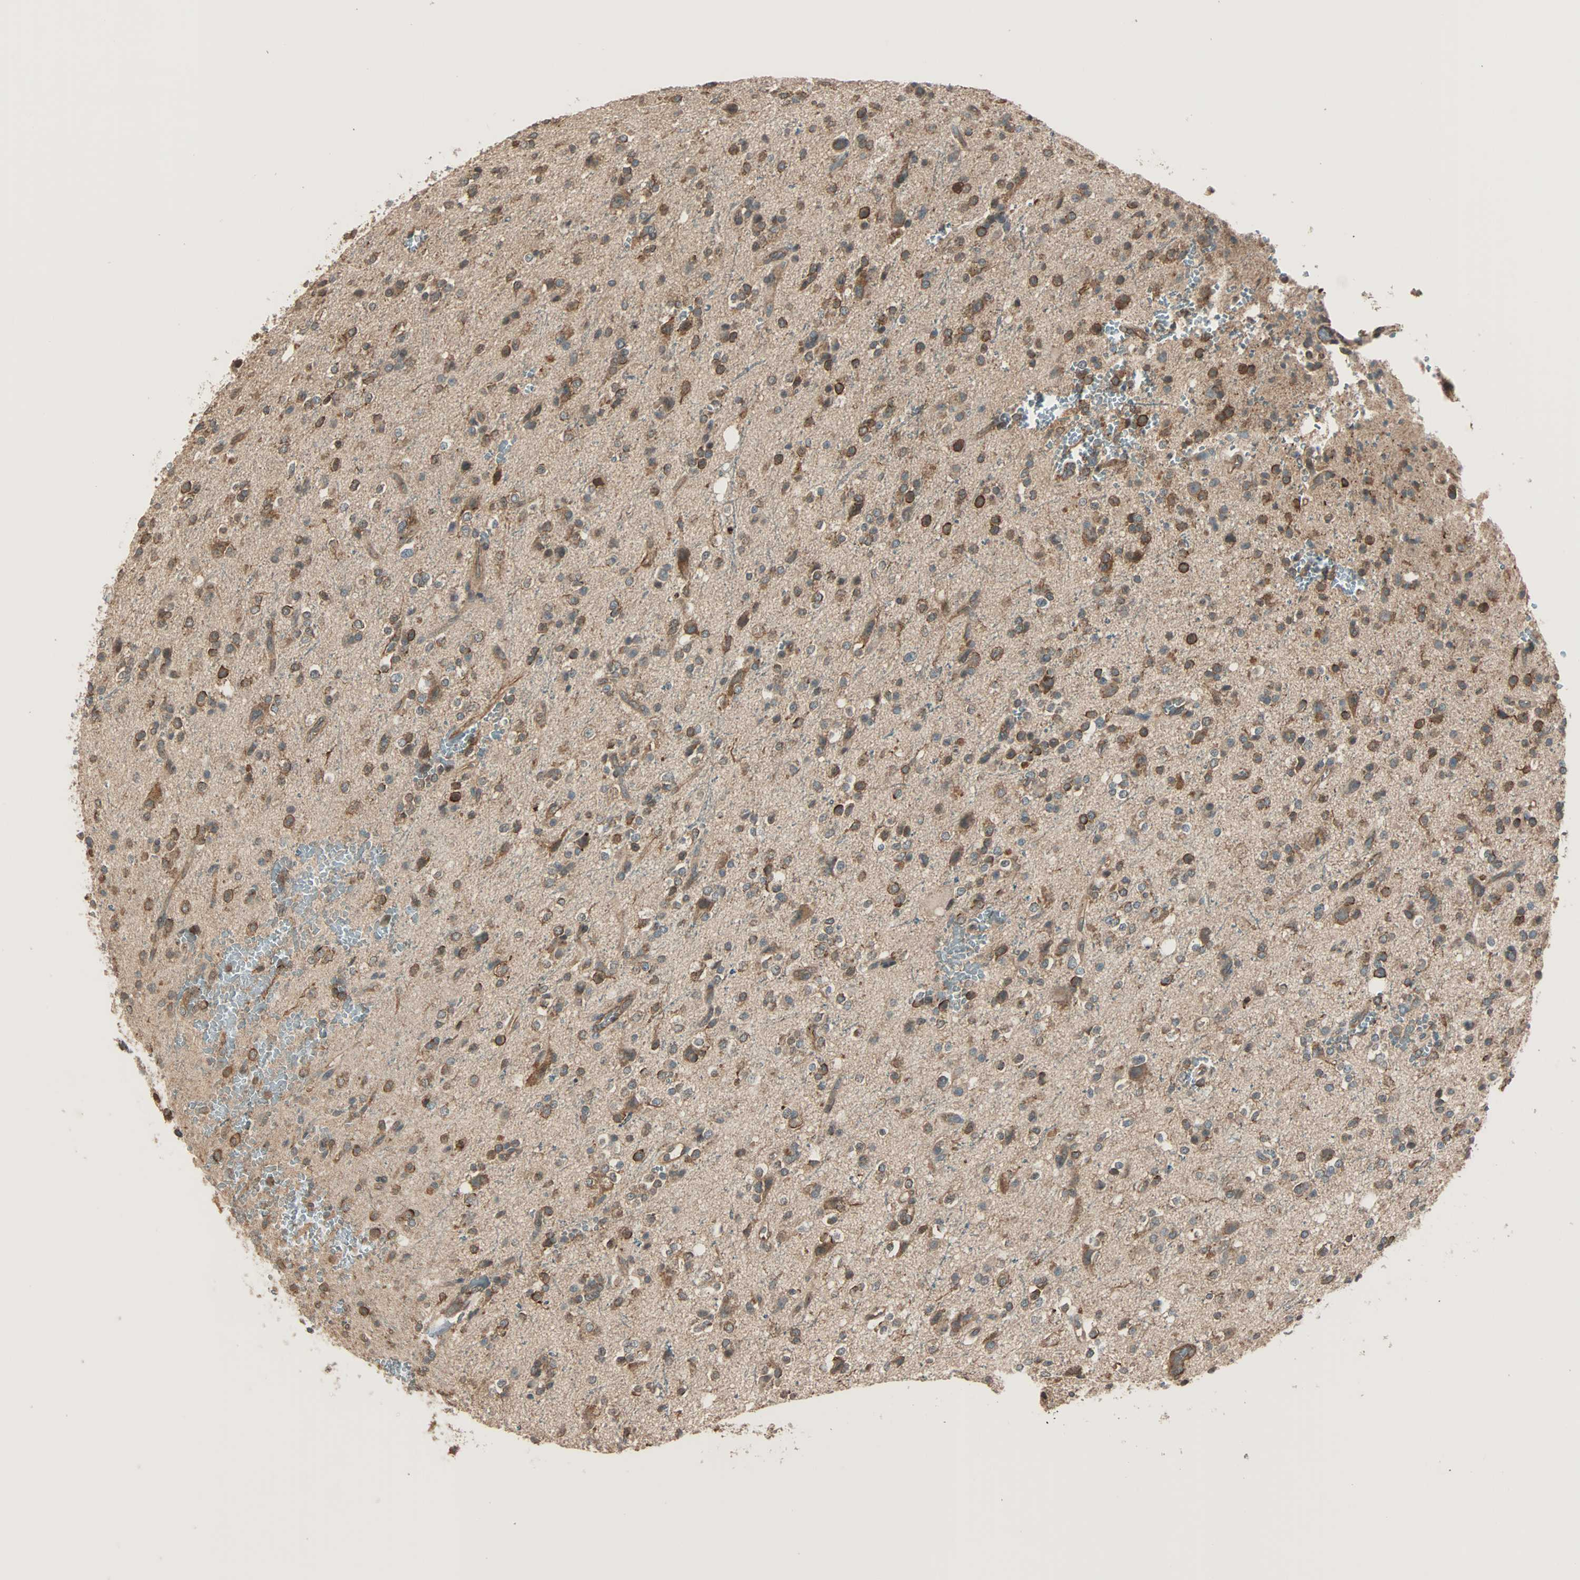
{"staining": {"intensity": "moderate", "quantity": "25%-75%", "location": "cytoplasmic/membranous,nuclear"}, "tissue": "glioma", "cell_type": "Tumor cells", "image_type": "cancer", "snomed": [{"axis": "morphology", "description": "Glioma, malignant, High grade"}, {"axis": "topography", "description": "Brain"}], "caption": "A histopathology image of malignant high-grade glioma stained for a protein displays moderate cytoplasmic/membranous and nuclear brown staining in tumor cells.", "gene": "MAP3K21", "patient": {"sex": "male", "age": 47}}